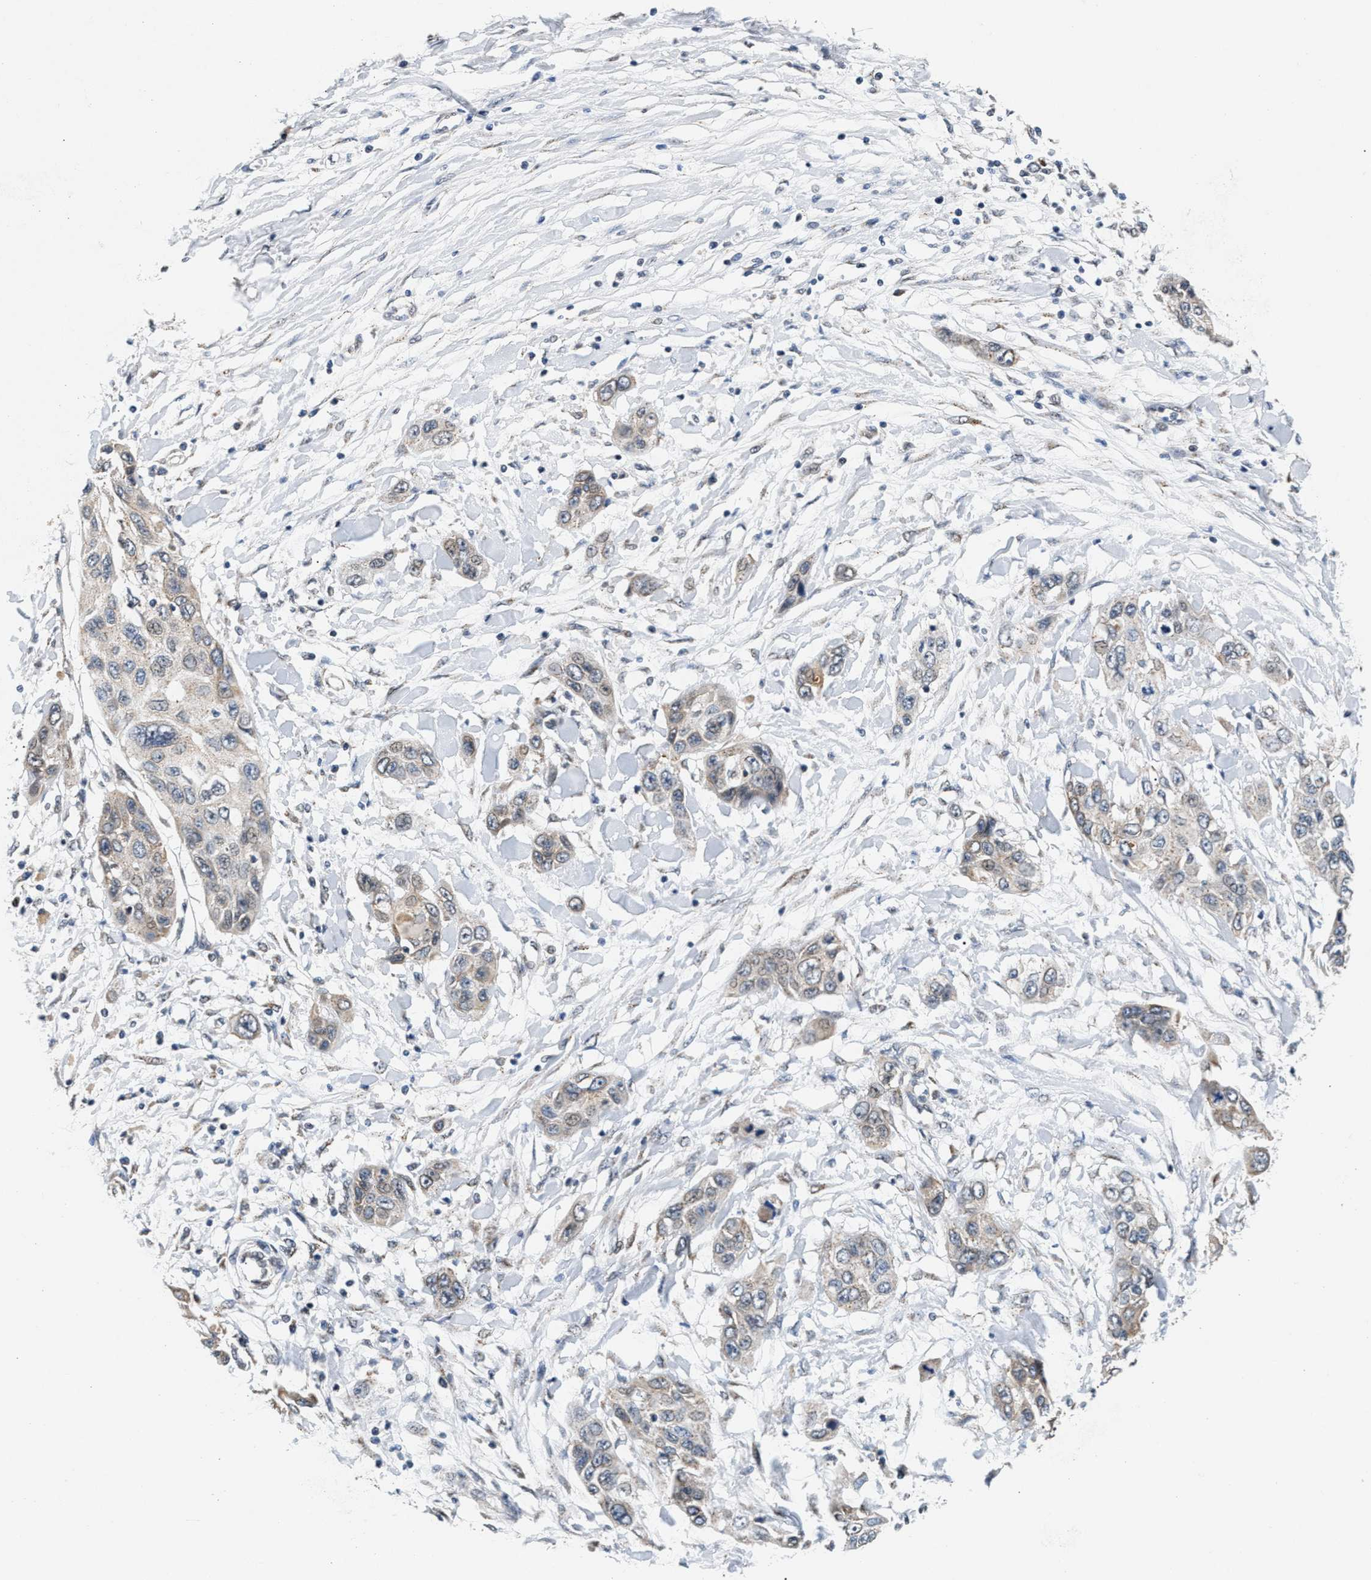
{"staining": {"intensity": "weak", "quantity": "<25%", "location": "cytoplasmic/membranous"}, "tissue": "pancreatic cancer", "cell_type": "Tumor cells", "image_type": "cancer", "snomed": [{"axis": "morphology", "description": "Adenocarcinoma, NOS"}, {"axis": "topography", "description": "Pancreas"}], "caption": "Immunohistochemistry (IHC) of human pancreatic cancer (adenocarcinoma) demonstrates no staining in tumor cells. (DAB immunohistochemistry with hematoxylin counter stain).", "gene": "KCNMB2", "patient": {"sex": "female", "age": 70}}